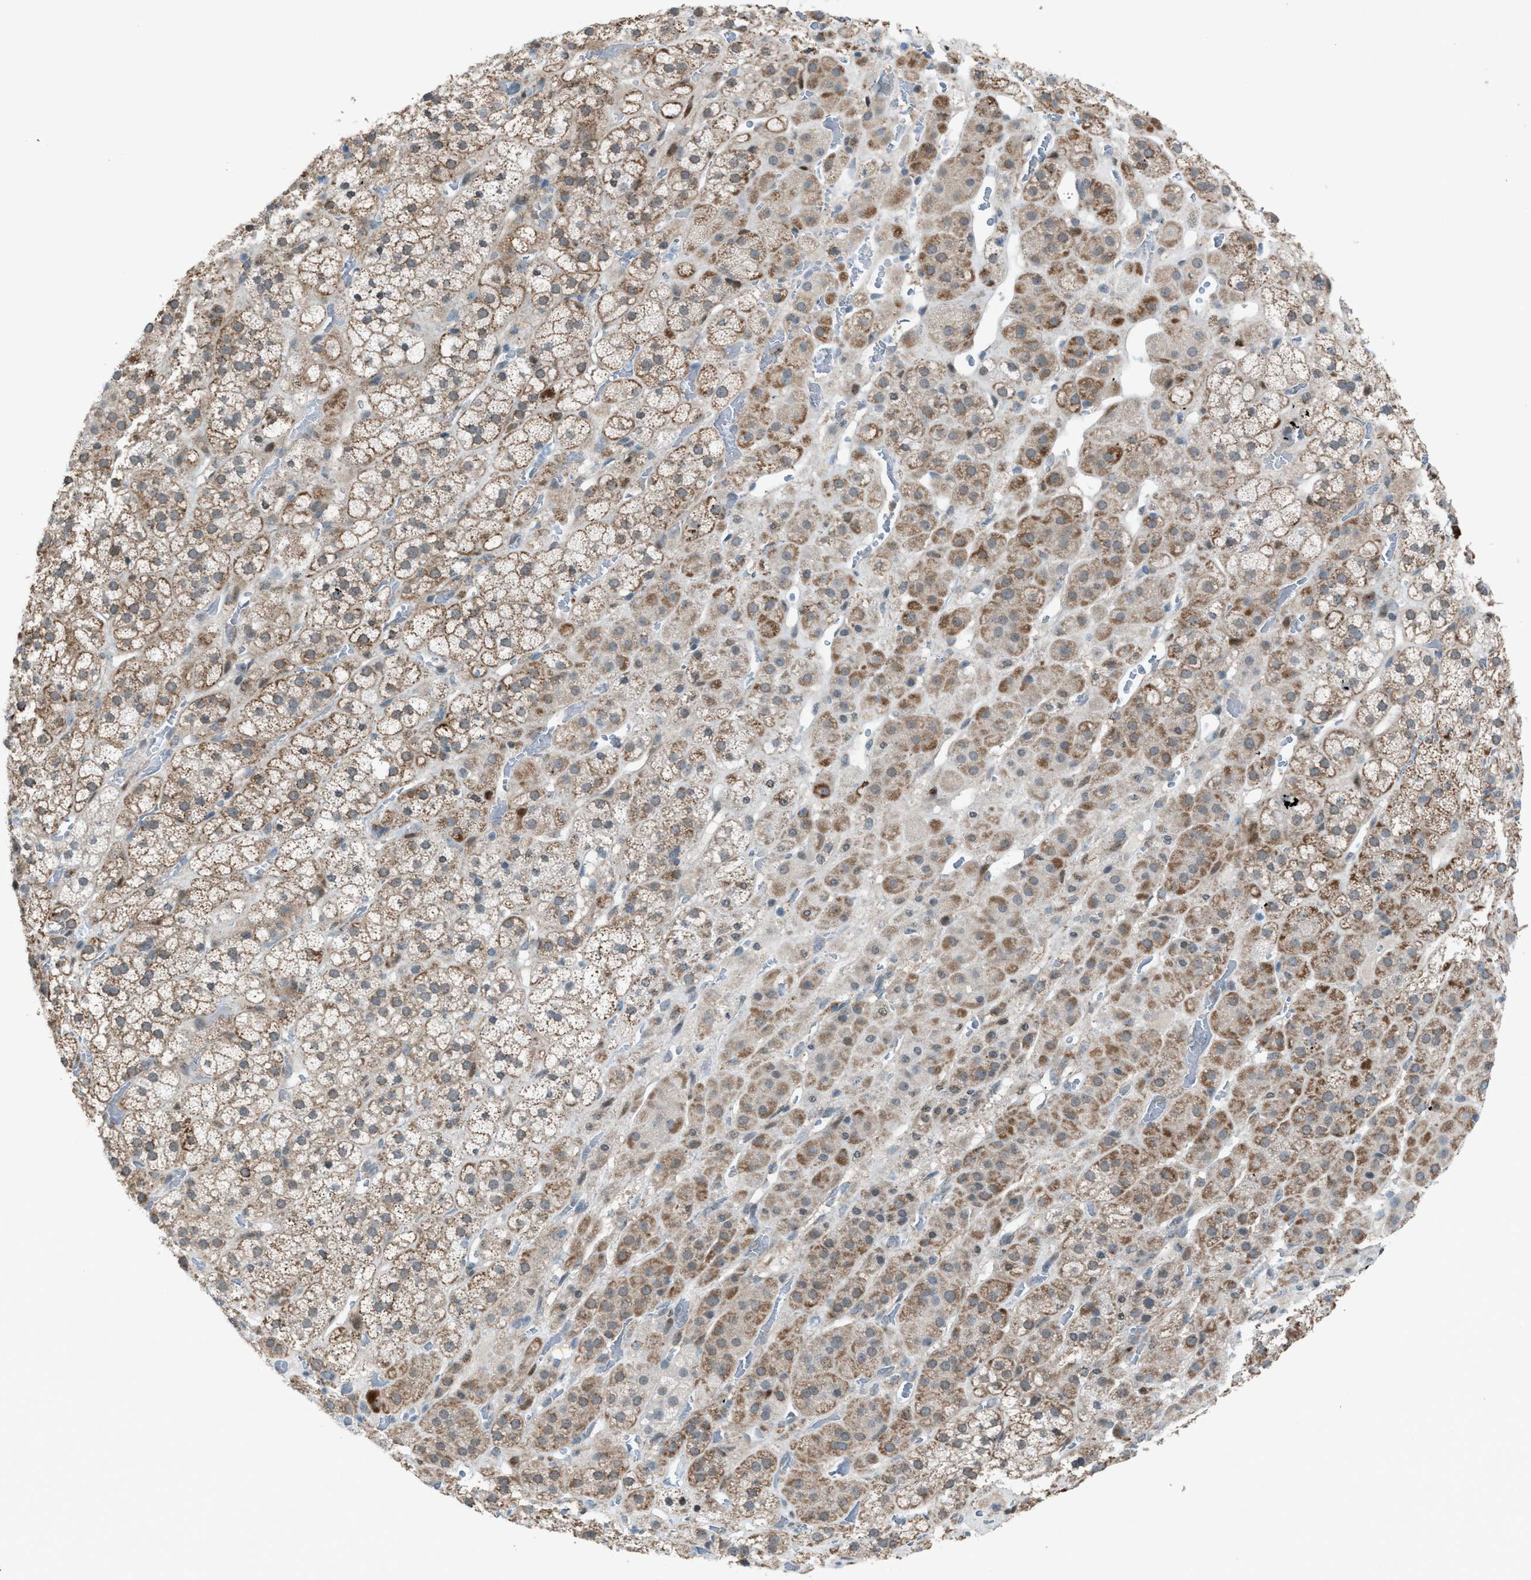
{"staining": {"intensity": "moderate", "quantity": ">75%", "location": "cytoplasmic/membranous"}, "tissue": "adrenal gland", "cell_type": "Glandular cells", "image_type": "normal", "snomed": [{"axis": "morphology", "description": "Normal tissue, NOS"}, {"axis": "topography", "description": "Adrenal gland"}], "caption": "Immunohistochemical staining of unremarkable adrenal gland reveals moderate cytoplasmic/membranous protein expression in about >75% of glandular cells. Using DAB (3,3'-diaminobenzidine) (brown) and hematoxylin (blue) stains, captured at high magnification using brightfield microscopy.", "gene": "SRM", "patient": {"sex": "male", "age": 56}}